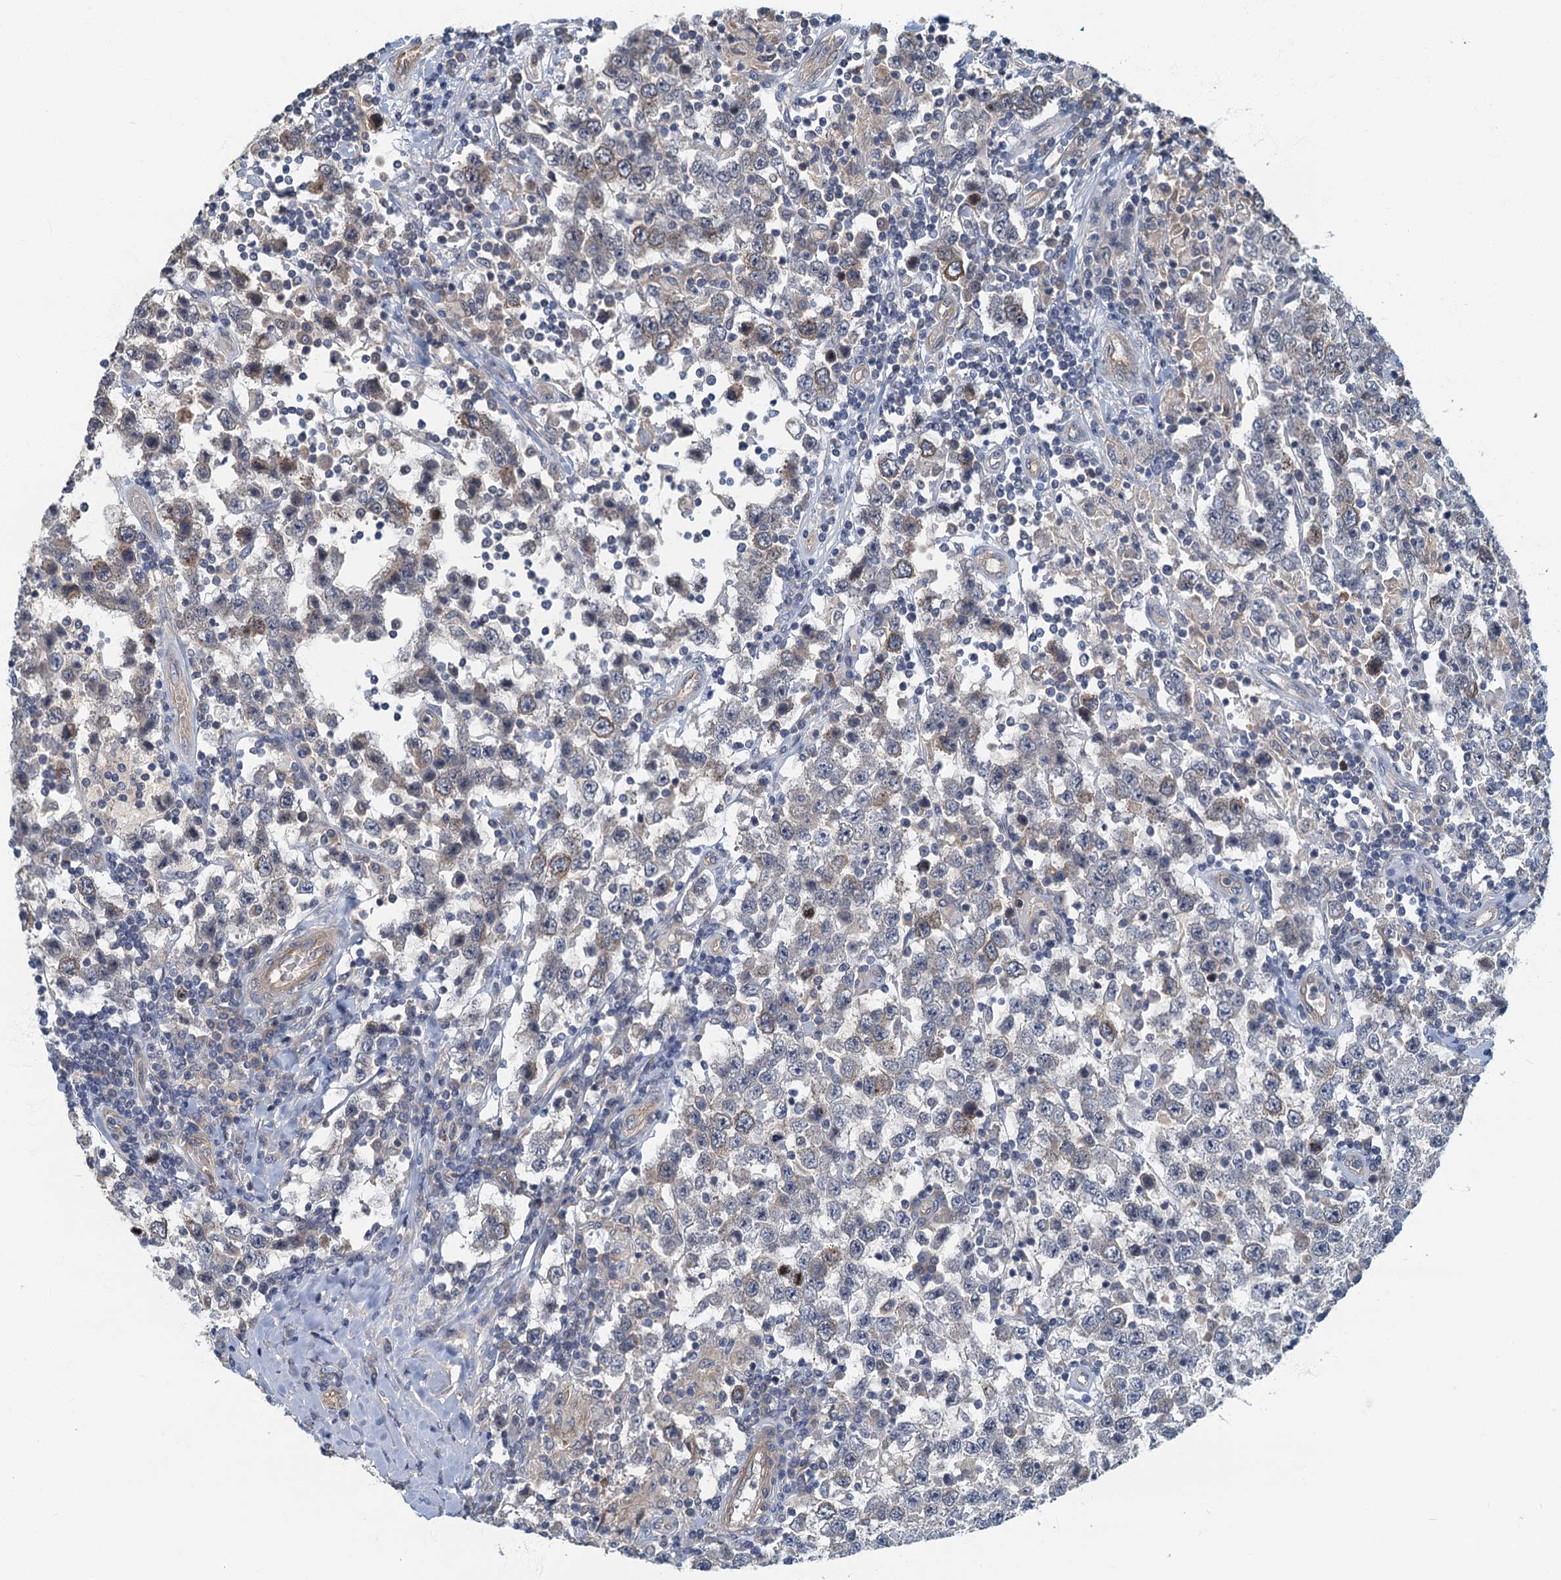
{"staining": {"intensity": "weak", "quantity": "<25%", "location": "cytoplasmic/membranous"}, "tissue": "testis cancer", "cell_type": "Tumor cells", "image_type": "cancer", "snomed": [{"axis": "morphology", "description": "Normal tissue, NOS"}, {"axis": "morphology", "description": "Urothelial carcinoma, High grade"}, {"axis": "morphology", "description": "Seminoma, NOS"}, {"axis": "morphology", "description": "Carcinoma, Embryonal, NOS"}, {"axis": "topography", "description": "Urinary bladder"}, {"axis": "topography", "description": "Testis"}], "caption": "This micrograph is of seminoma (testis) stained with IHC to label a protein in brown with the nuclei are counter-stained blue. There is no staining in tumor cells.", "gene": "CKAP2L", "patient": {"sex": "male", "age": 41}}